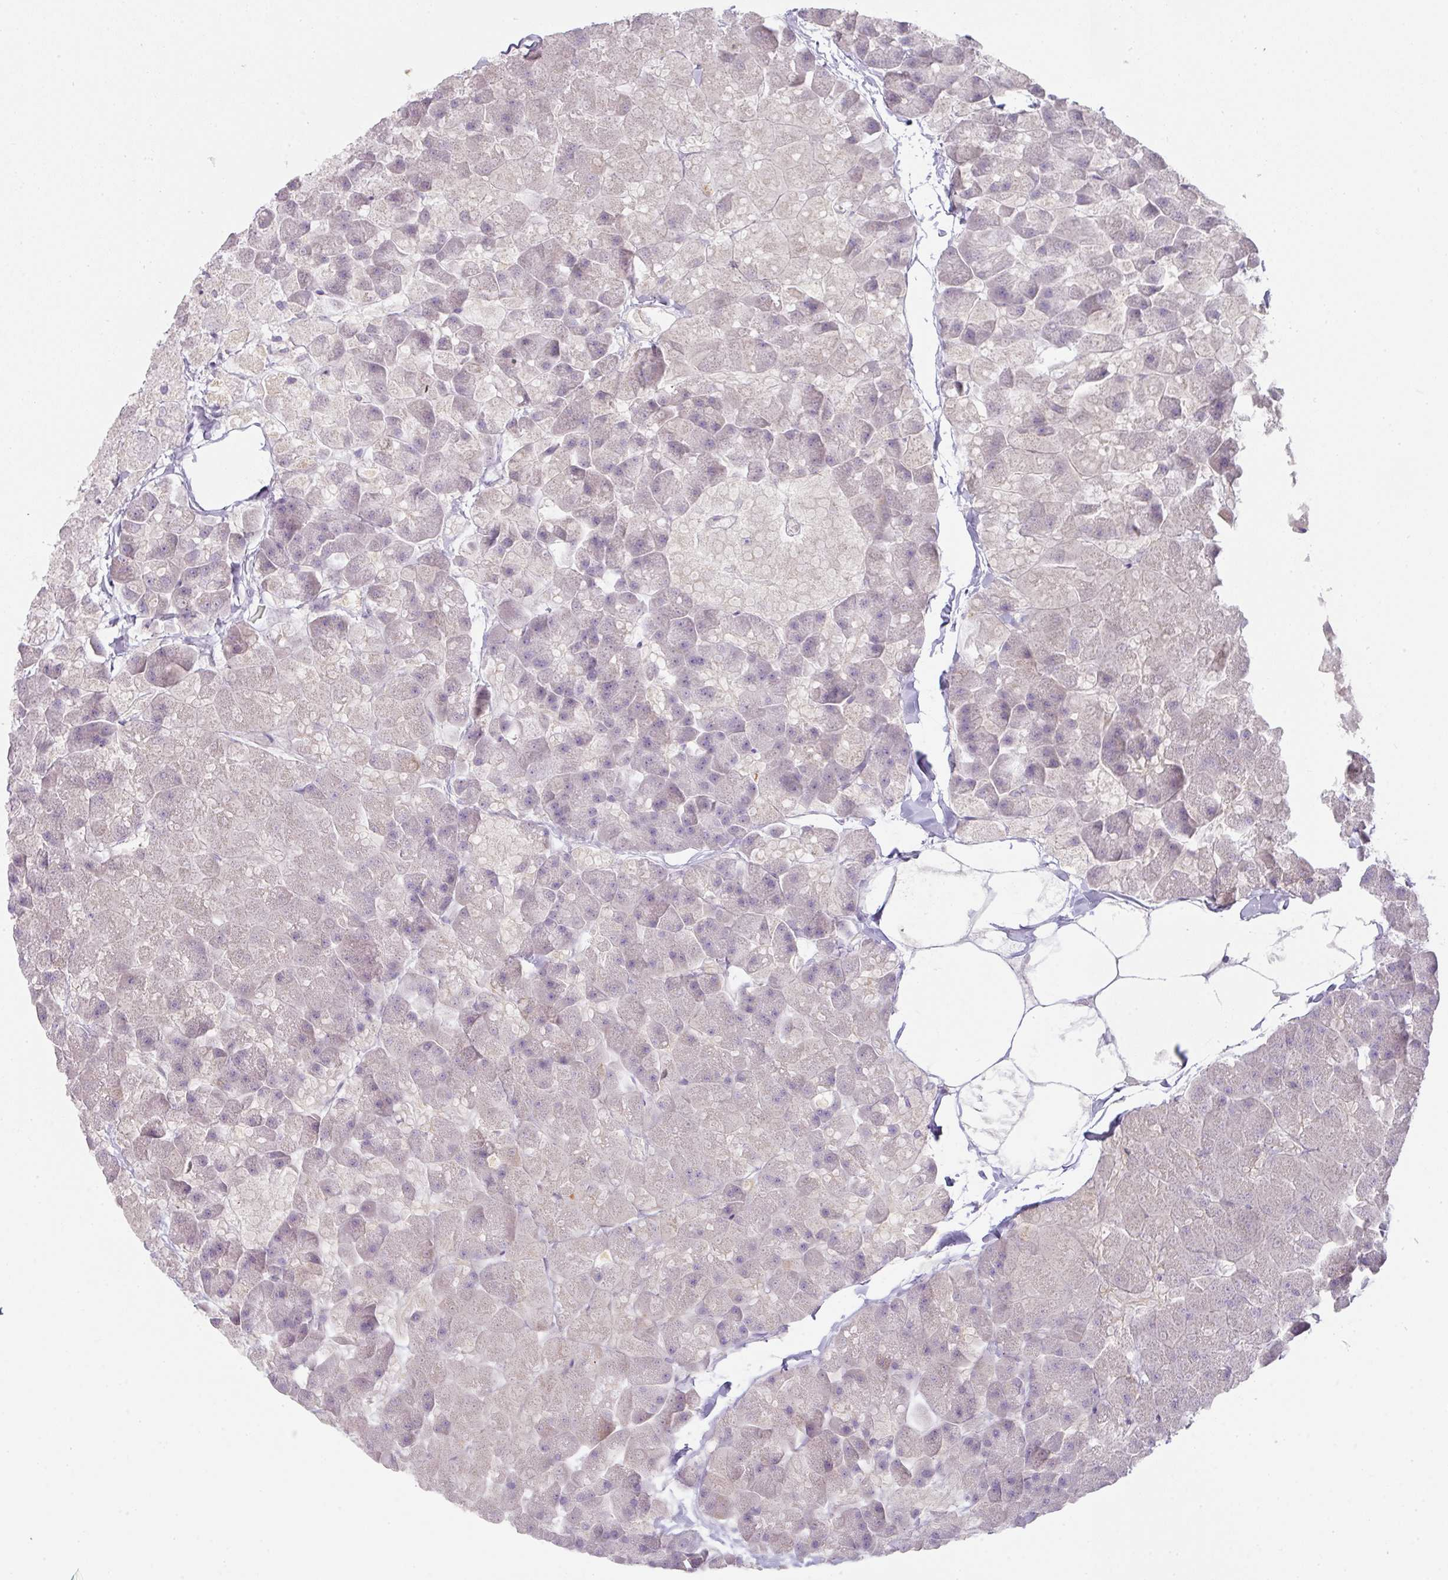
{"staining": {"intensity": "negative", "quantity": "none", "location": "none"}, "tissue": "pancreas", "cell_type": "Exocrine glandular cells", "image_type": "normal", "snomed": [{"axis": "morphology", "description": "Normal tissue, NOS"}, {"axis": "topography", "description": "Pancreas"}], "caption": "Protein analysis of normal pancreas shows no significant staining in exocrine glandular cells.", "gene": "HHEX", "patient": {"sex": "male", "age": 35}}